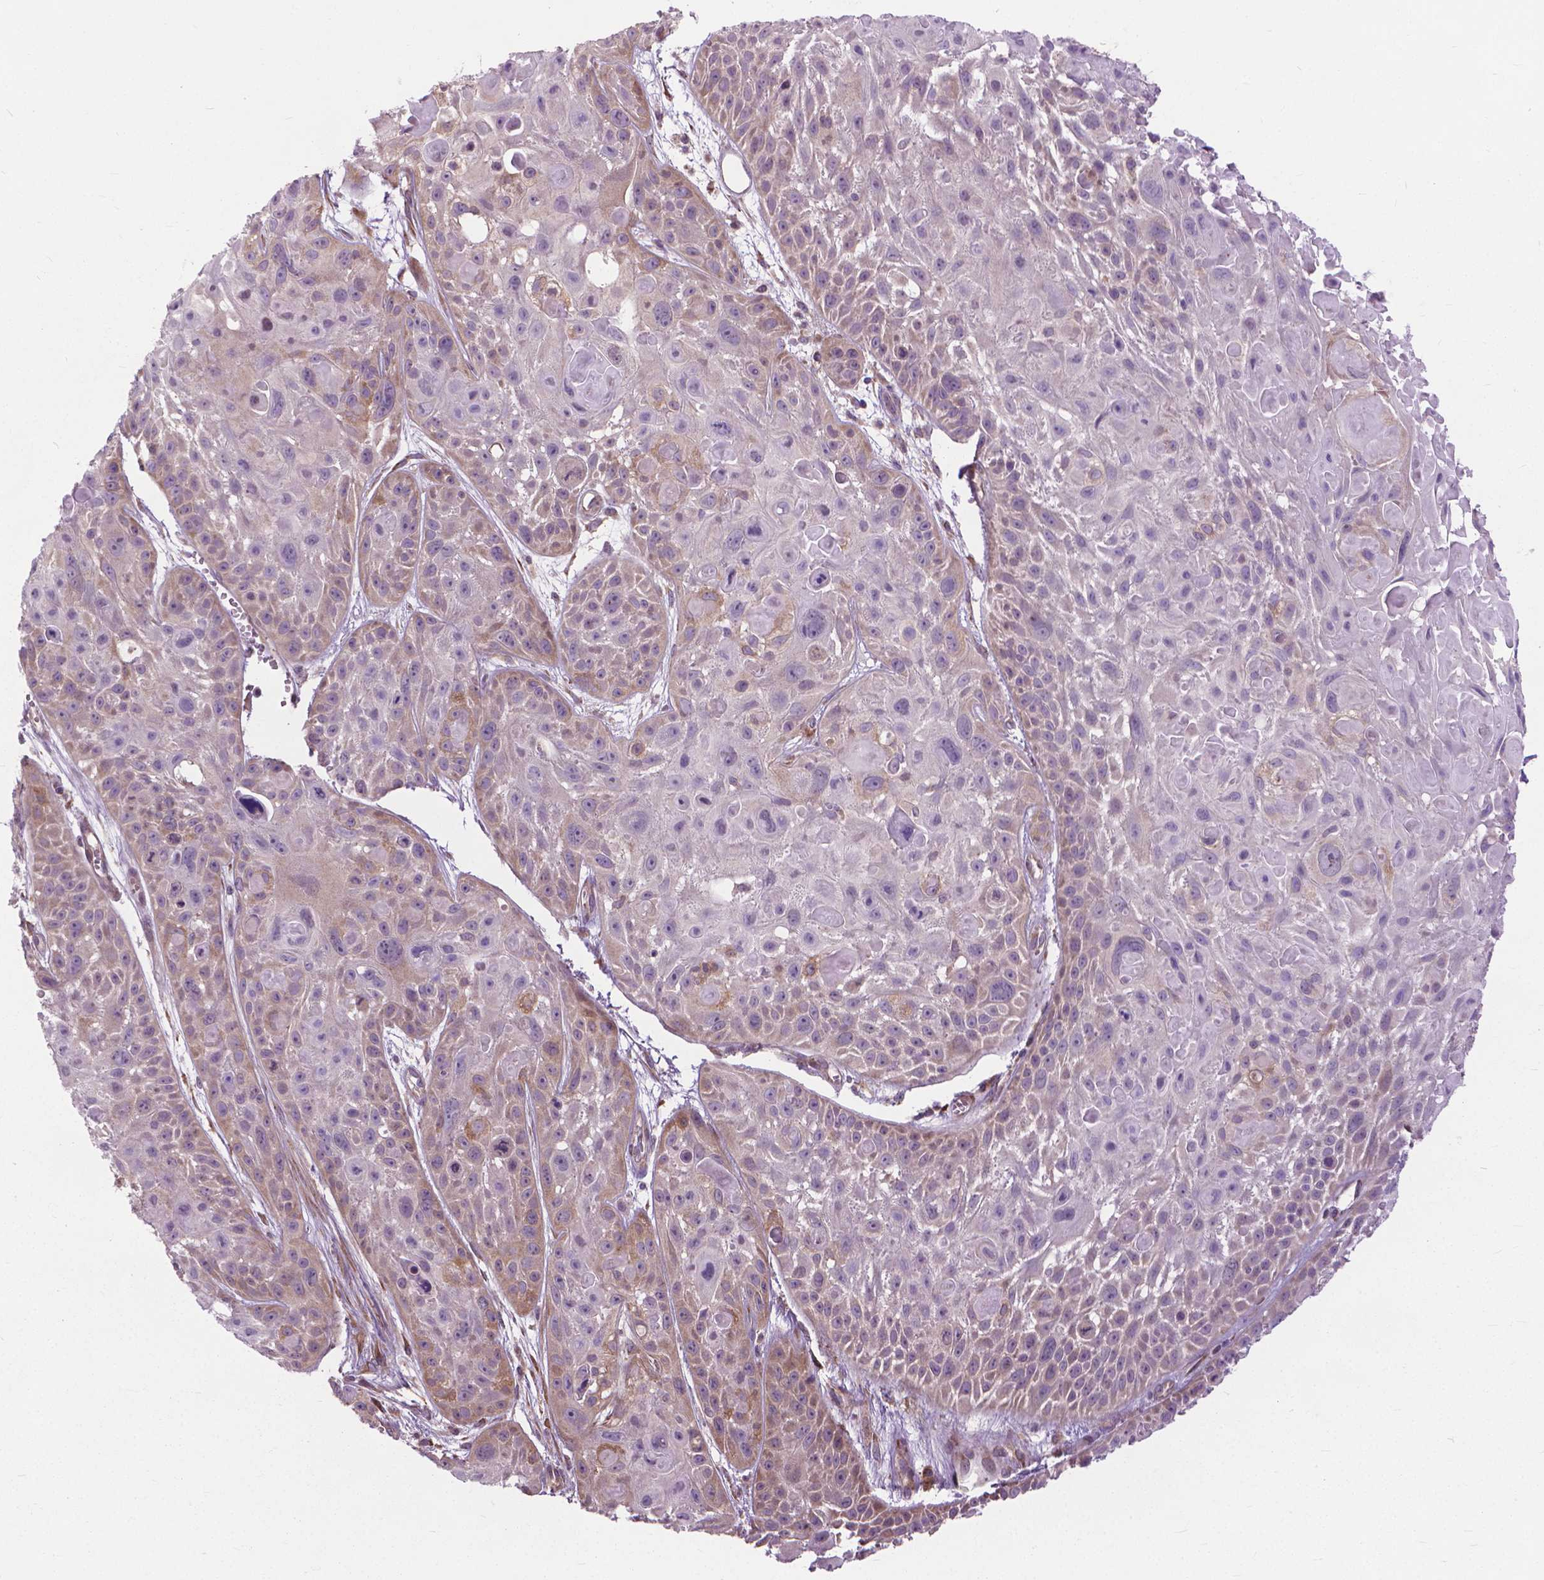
{"staining": {"intensity": "weak", "quantity": "<25%", "location": "cytoplasmic/membranous"}, "tissue": "skin cancer", "cell_type": "Tumor cells", "image_type": "cancer", "snomed": [{"axis": "morphology", "description": "Squamous cell carcinoma, NOS"}, {"axis": "topography", "description": "Skin"}, {"axis": "topography", "description": "Anal"}], "caption": "Skin cancer was stained to show a protein in brown. There is no significant positivity in tumor cells.", "gene": "NUDT1", "patient": {"sex": "female", "age": 75}}